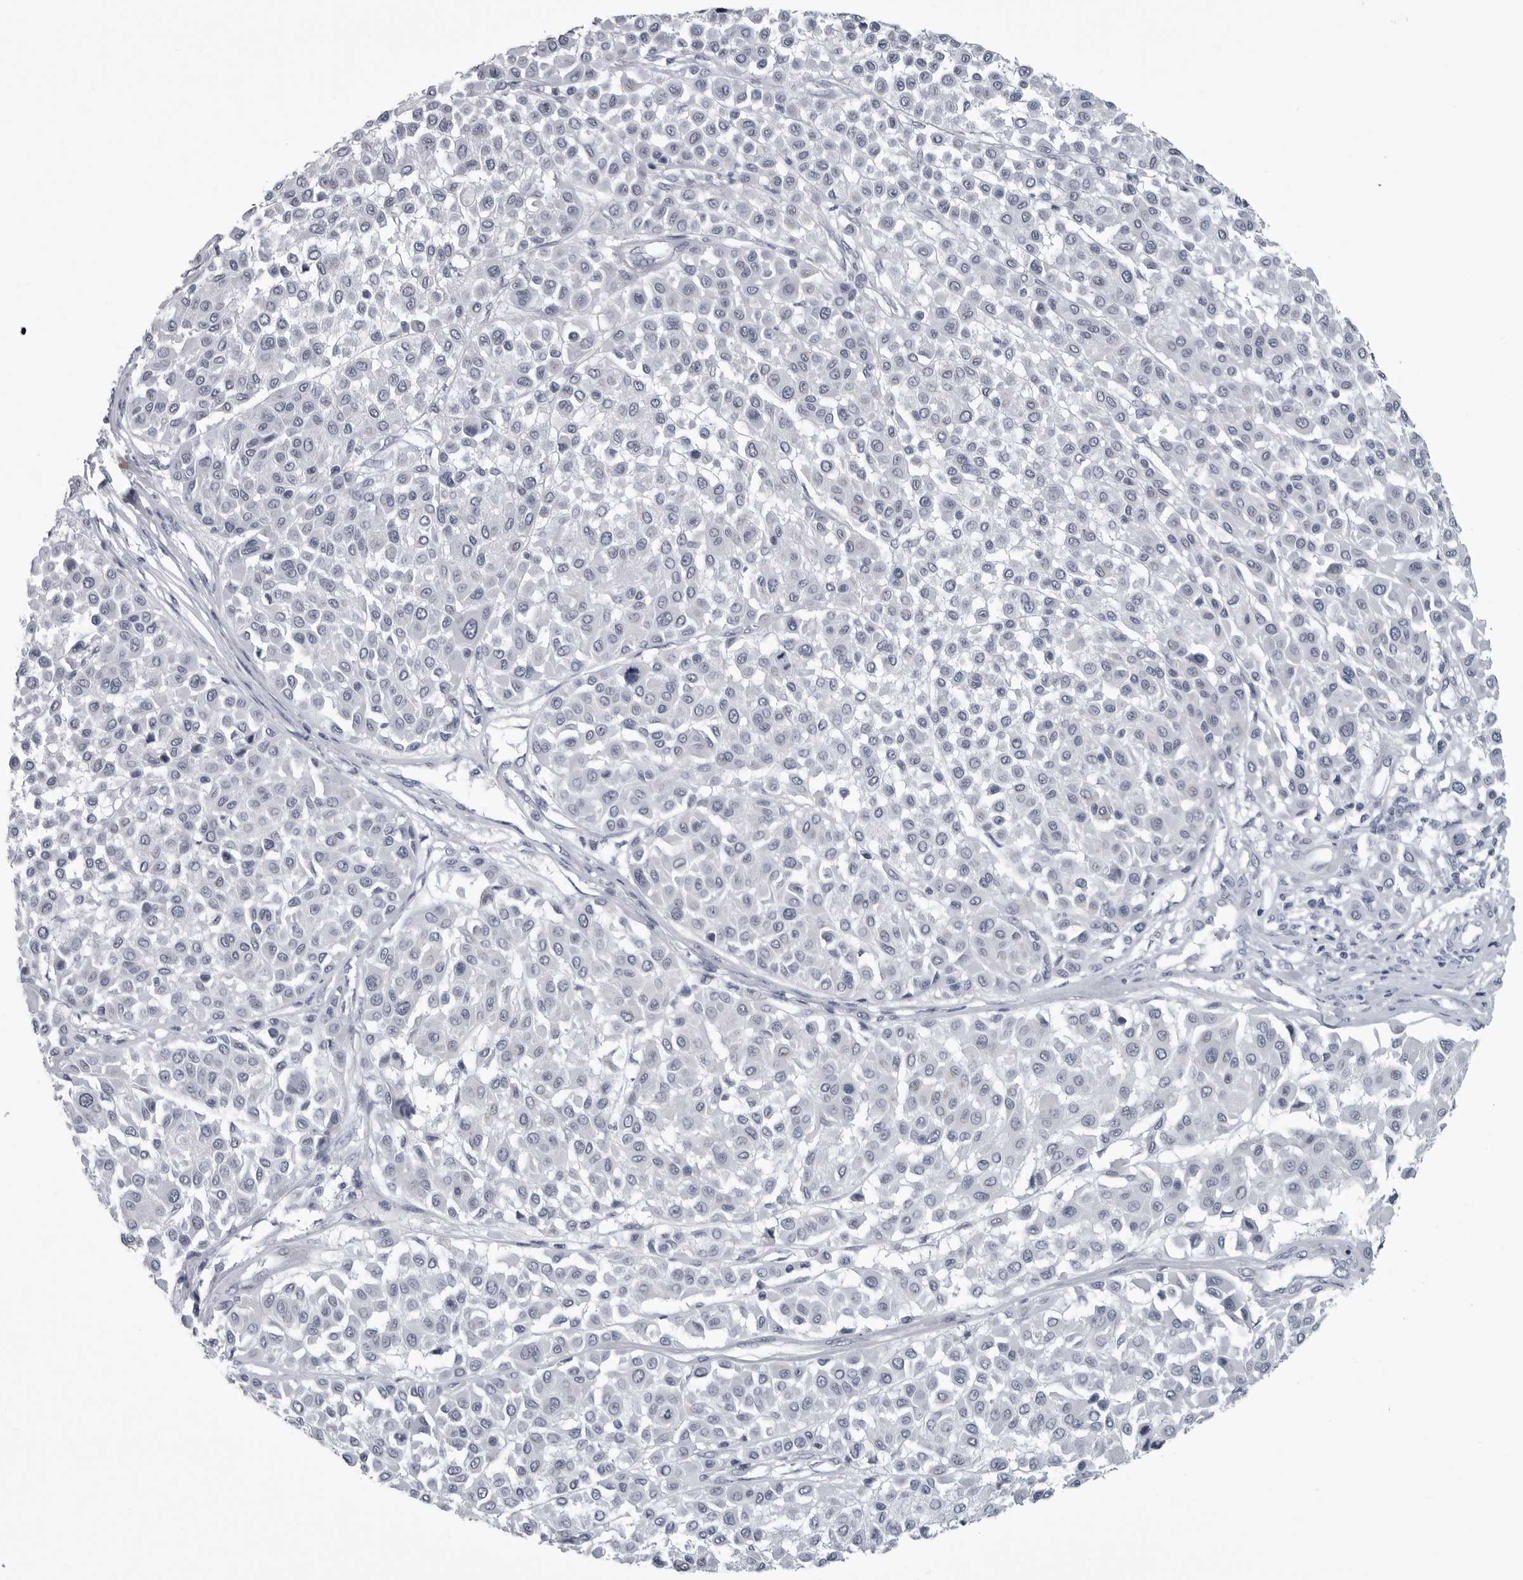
{"staining": {"intensity": "negative", "quantity": "none", "location": "none"}, "tissue": "melanoma", "cell_type": "Tumor cells", "image_type": "cancer", "snomed": [{"axis": "morphology", "description": "Malignant melanoma, Metastatic site"}, {"axis": "topography", "description": "Soft tissue"}], "caption": "Tumor cells are negative for protein expression in human melanoma. The staining is performed using DAB brown chromogen with nuclei counter-stained in using hematoxylin.", "gene": "MYOC", "patient": {"sex": "male", "age": 41}}